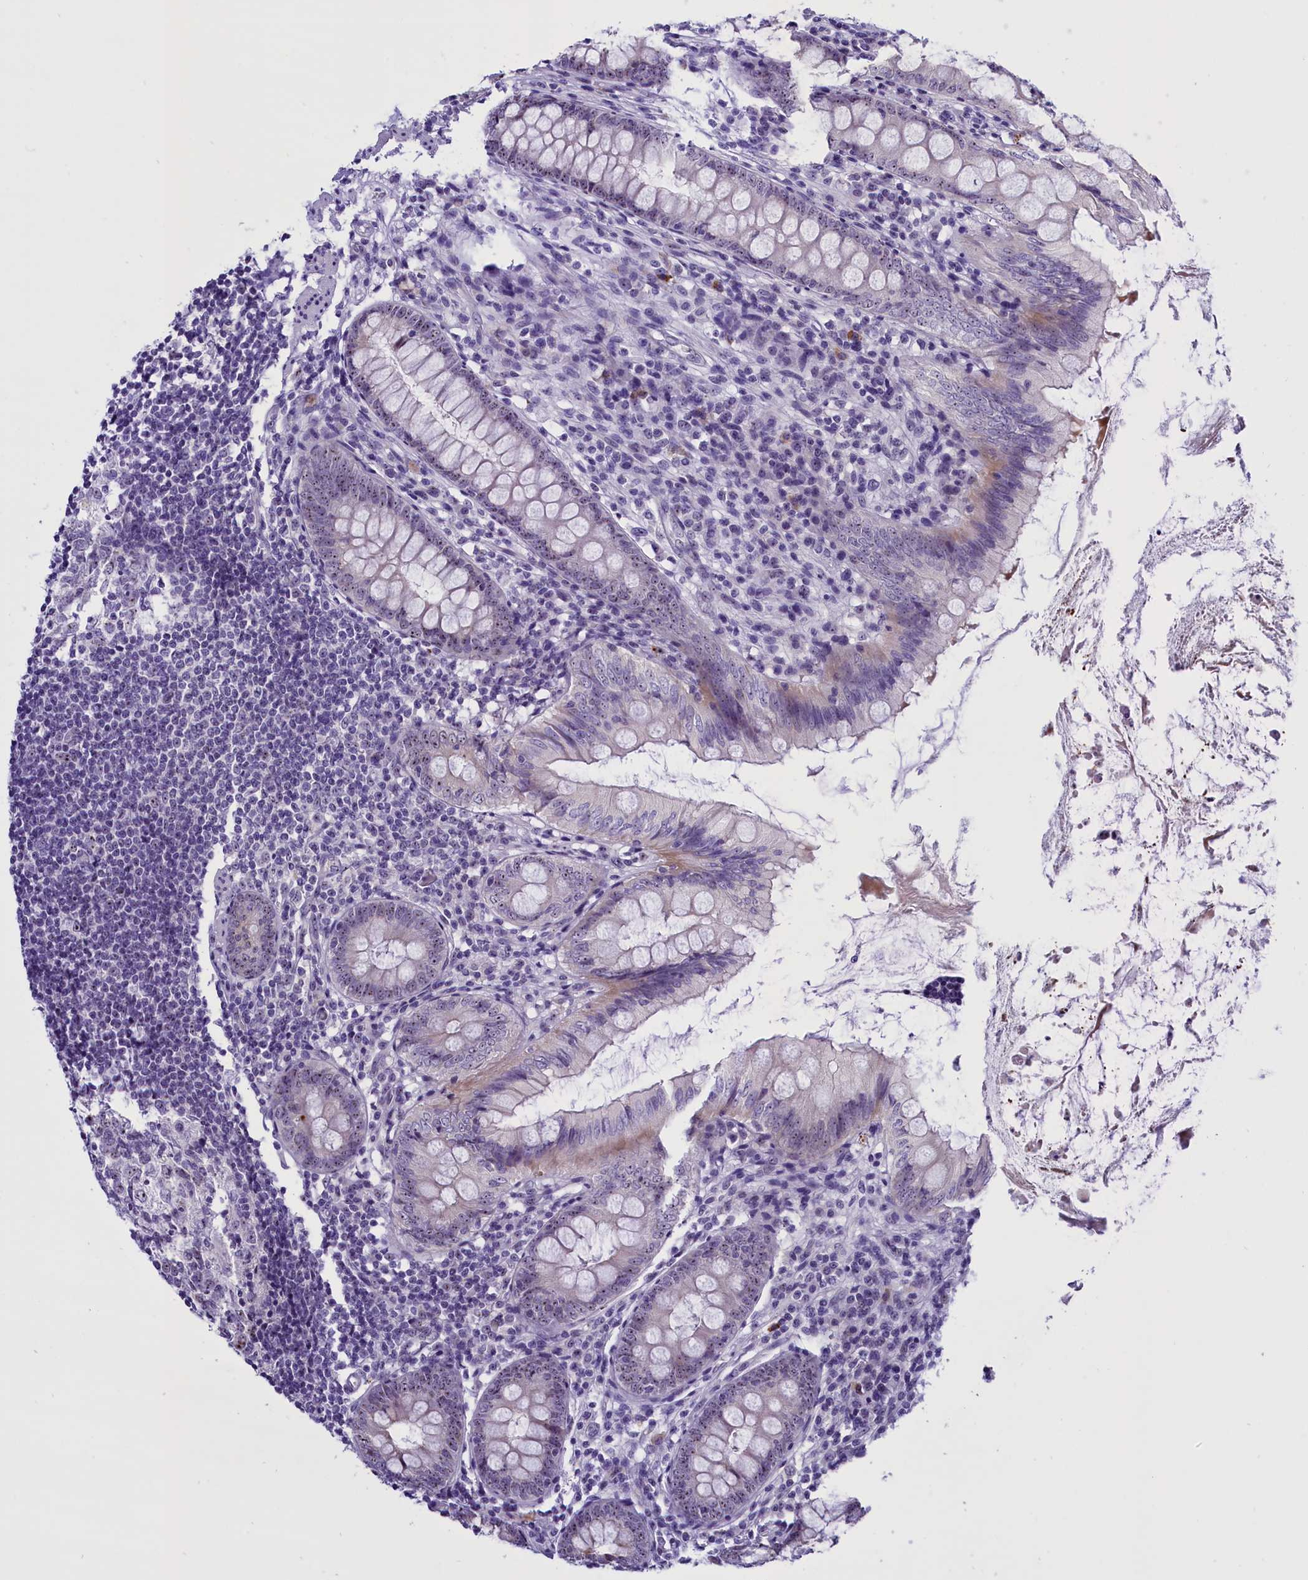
{"staining": {"intensity": "moderate", "quantity": "25%-75%", "location": "nuclear"}, "tissue": "appendix", "cell_type": "Glandular cells", "image_type": "normal", "snomed": [{"axis": "morphology", "description": "Normal tissue, NOS"}, {"axis": "topography", "description": "Appendix"}], "caption": "Immunohistochemical staining of normal appendix reveals moderate nuclear protein positivity in about 25%-75% of glandular cells.", "gene": "TBL3", "patient": {"sex": "female", "age": 77}}